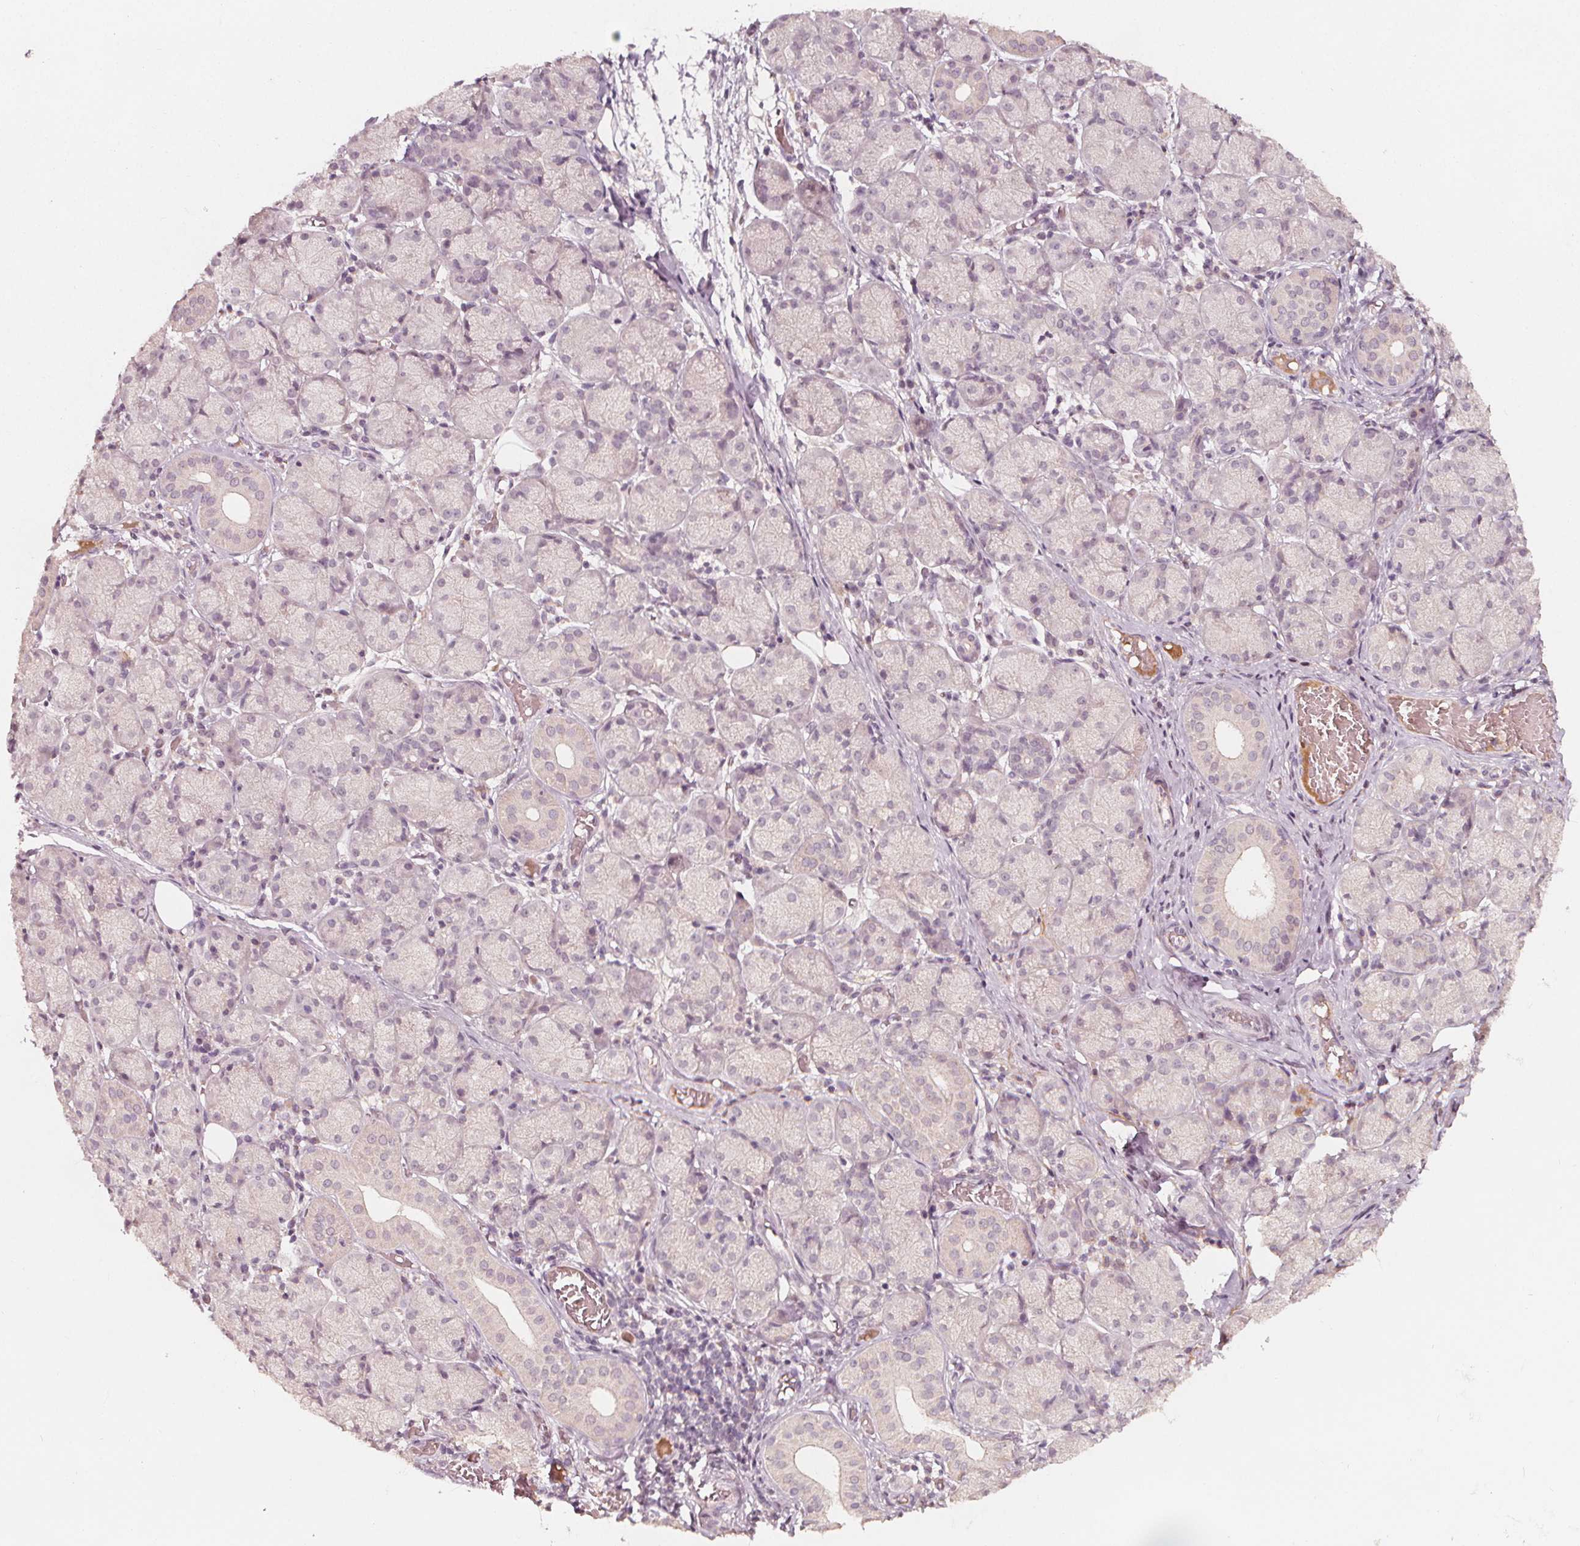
{"staining": {"intensity": "weak", "quantity": "<25%", "location": "cytoplasmic/membranous"}, "tissue": "salivary gland", "cell_type": "Glandular cells", "image_type": "normal", "snomed": [{"axis": "morphology", "description": "Normal tissue, NOS"}, {"axis": "topography", "description": "Salivary gland"}, {"axis": "topography", "description": "Peripheral nerve tissue"}], "caption": "Immunohistochemistry (IHC) micrograph of unremarkable salivary gland stained for a protein (brown), which demonstrates no staining in glandular cells. (IHC, brightfield microscopy, high magnification).", "gene": "NPC1L1", "patient": {"sex": "female", "age": 24}}